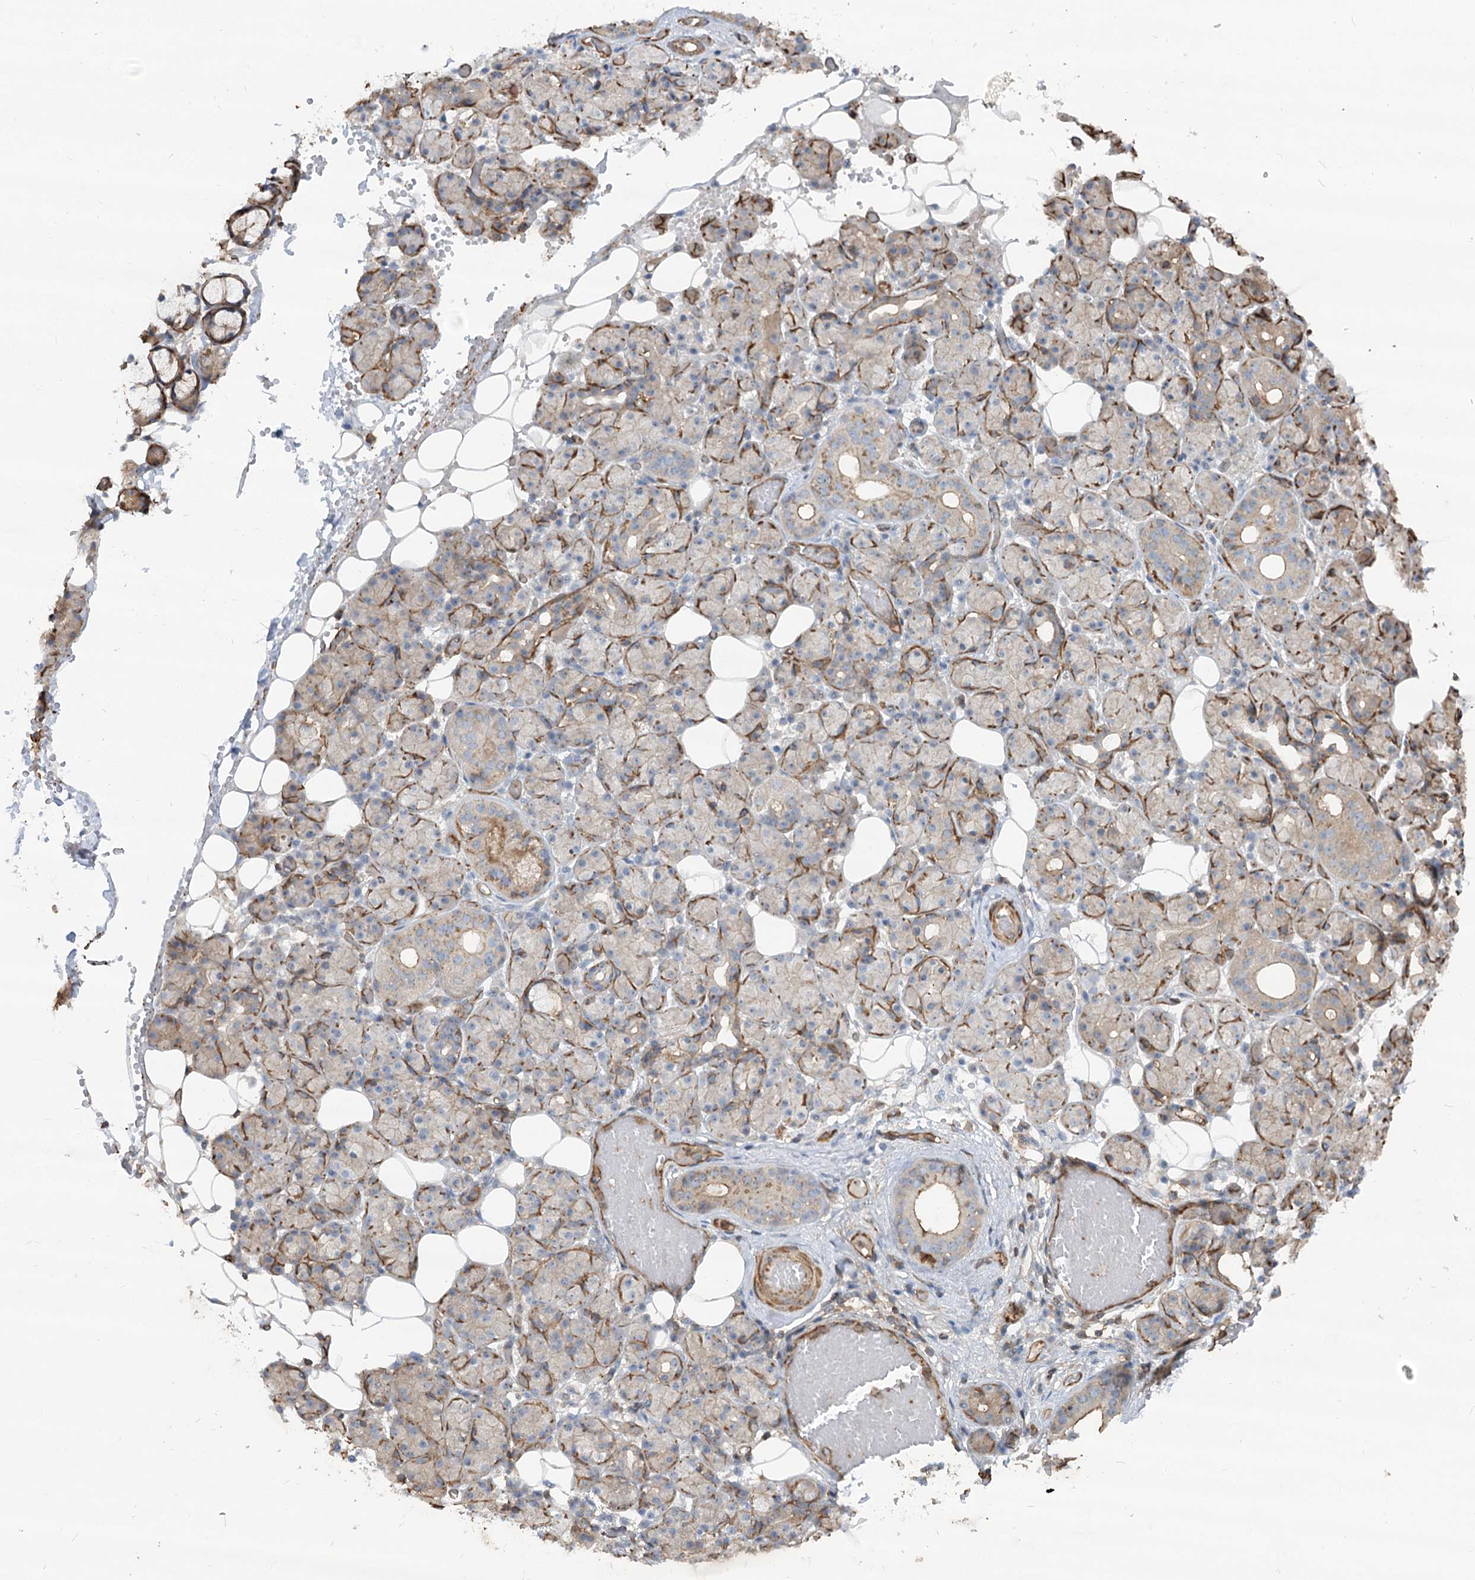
{"staining": {"intensity": "moderate", "quantity": "<25%", "location": "cytoplasmic/membranous"}, "tissue": "salivary gland", "cell_type": "Glandular cells", "image_type": "normal", "snomed": [{"axis": "morphology", "description": "Normal tissue, NOS"}, {"axis": "topography", "description": "Salivary gland"}], "caption": "A low amount of moderate cytoplasmic/membranous positivity is identified in approximately <25% of glandular cells in benign salivary gland. (IHC, brightfield microscopy, high magnification).", "gene": "WDR36", "patient": {"sex": "male", "age": 63}}